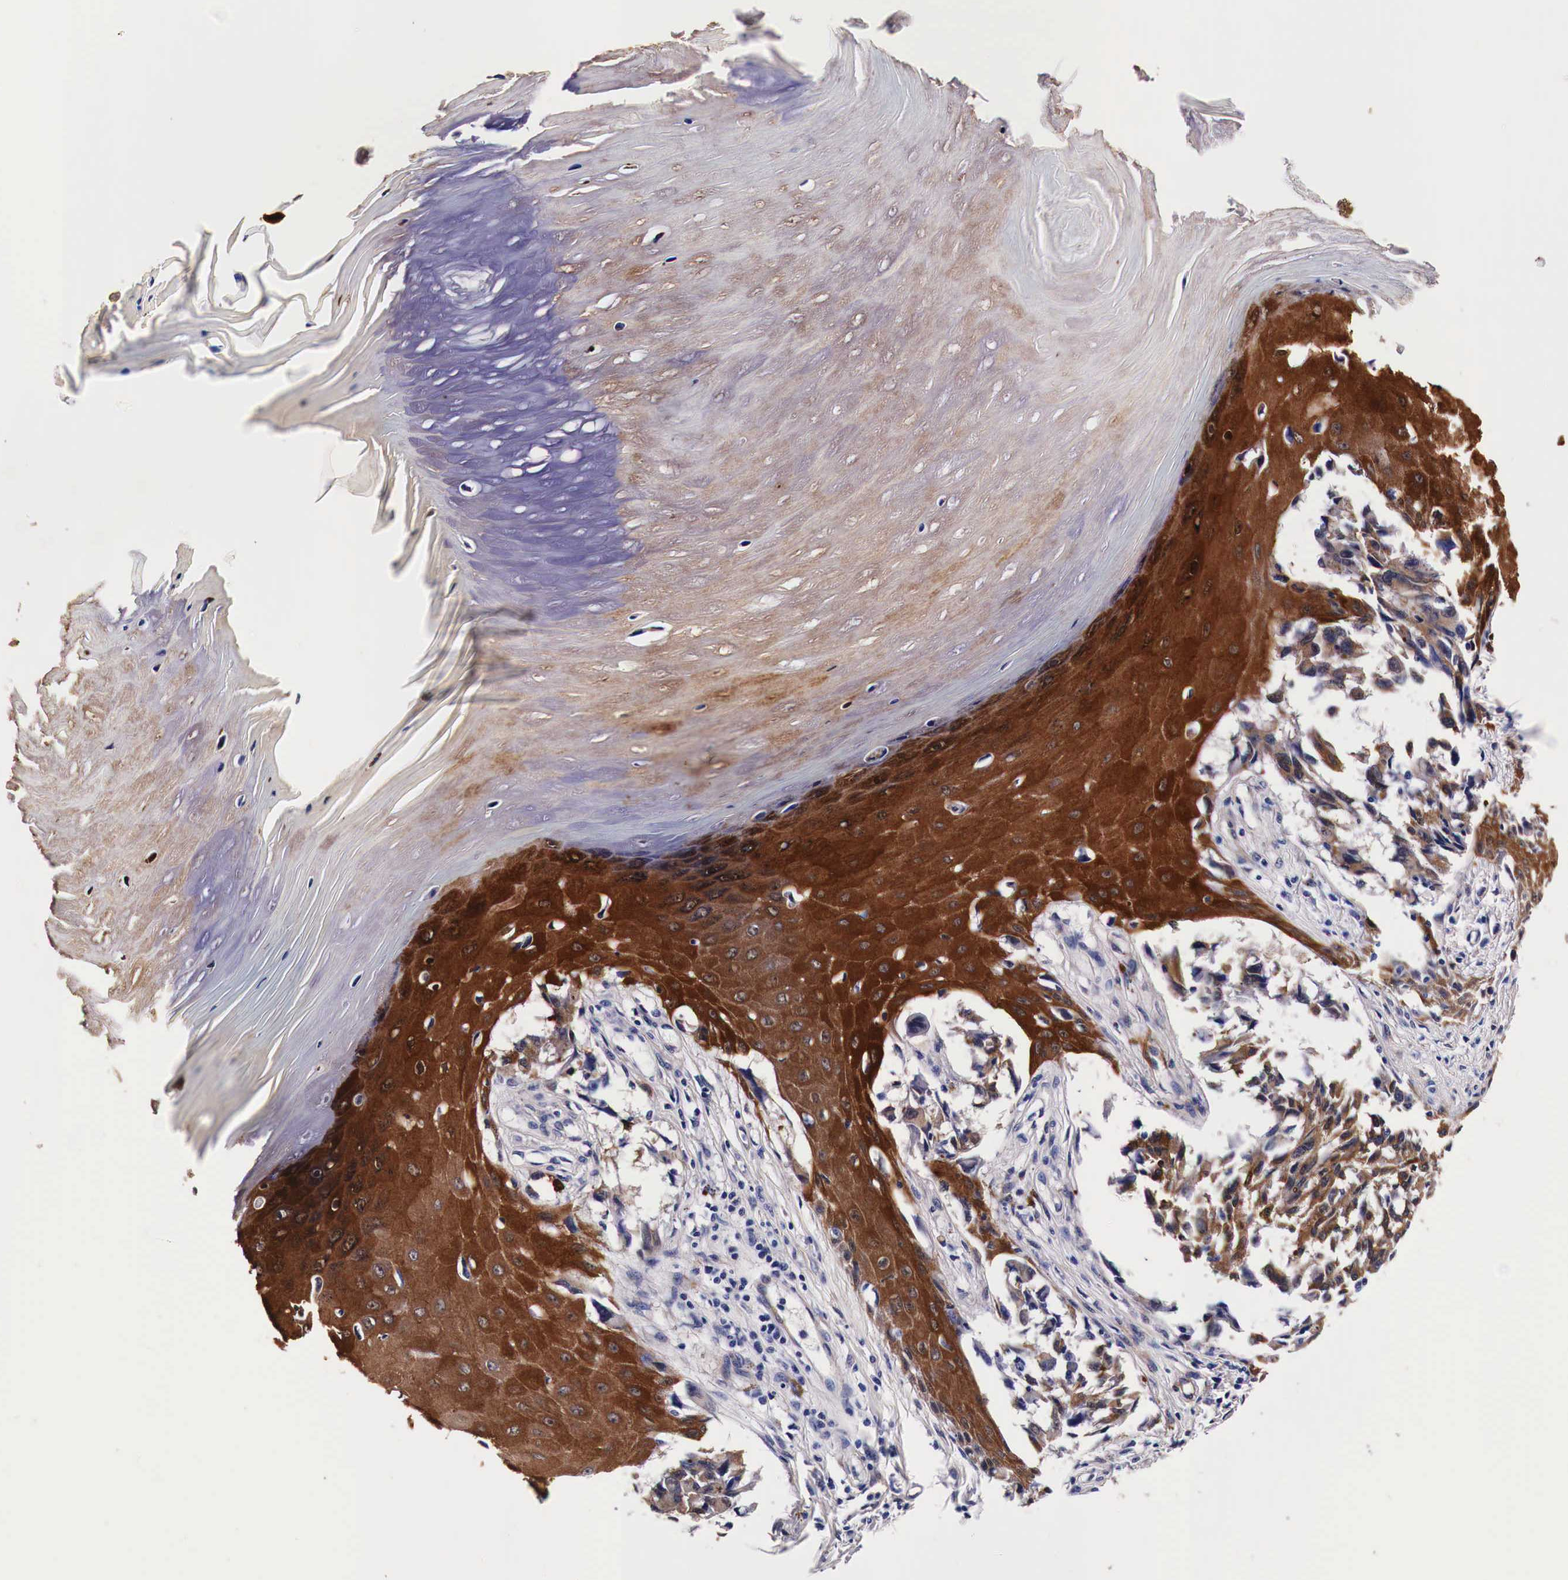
{"staining": {"intensity": "strong", "quantity": "25%-75%", "location": "cytoplasmic/membranous"}, "tissue": "melanoma", "cell_type": "Tumor cells", "image_type": "cancer", "snomed": [{"axis": "morphology", "description": "Malignant melanoma, NOS"}, {"axis": "topography", "description": "Skin"}], "caption": "About 25%-75% of tumor cells in melanoma display strong cytoplasmic/membranous protein expression as visualized by brown immunohistochemical staining.", "gene": "HSPB1", "patient": {"sex": "female", "age": 82}}